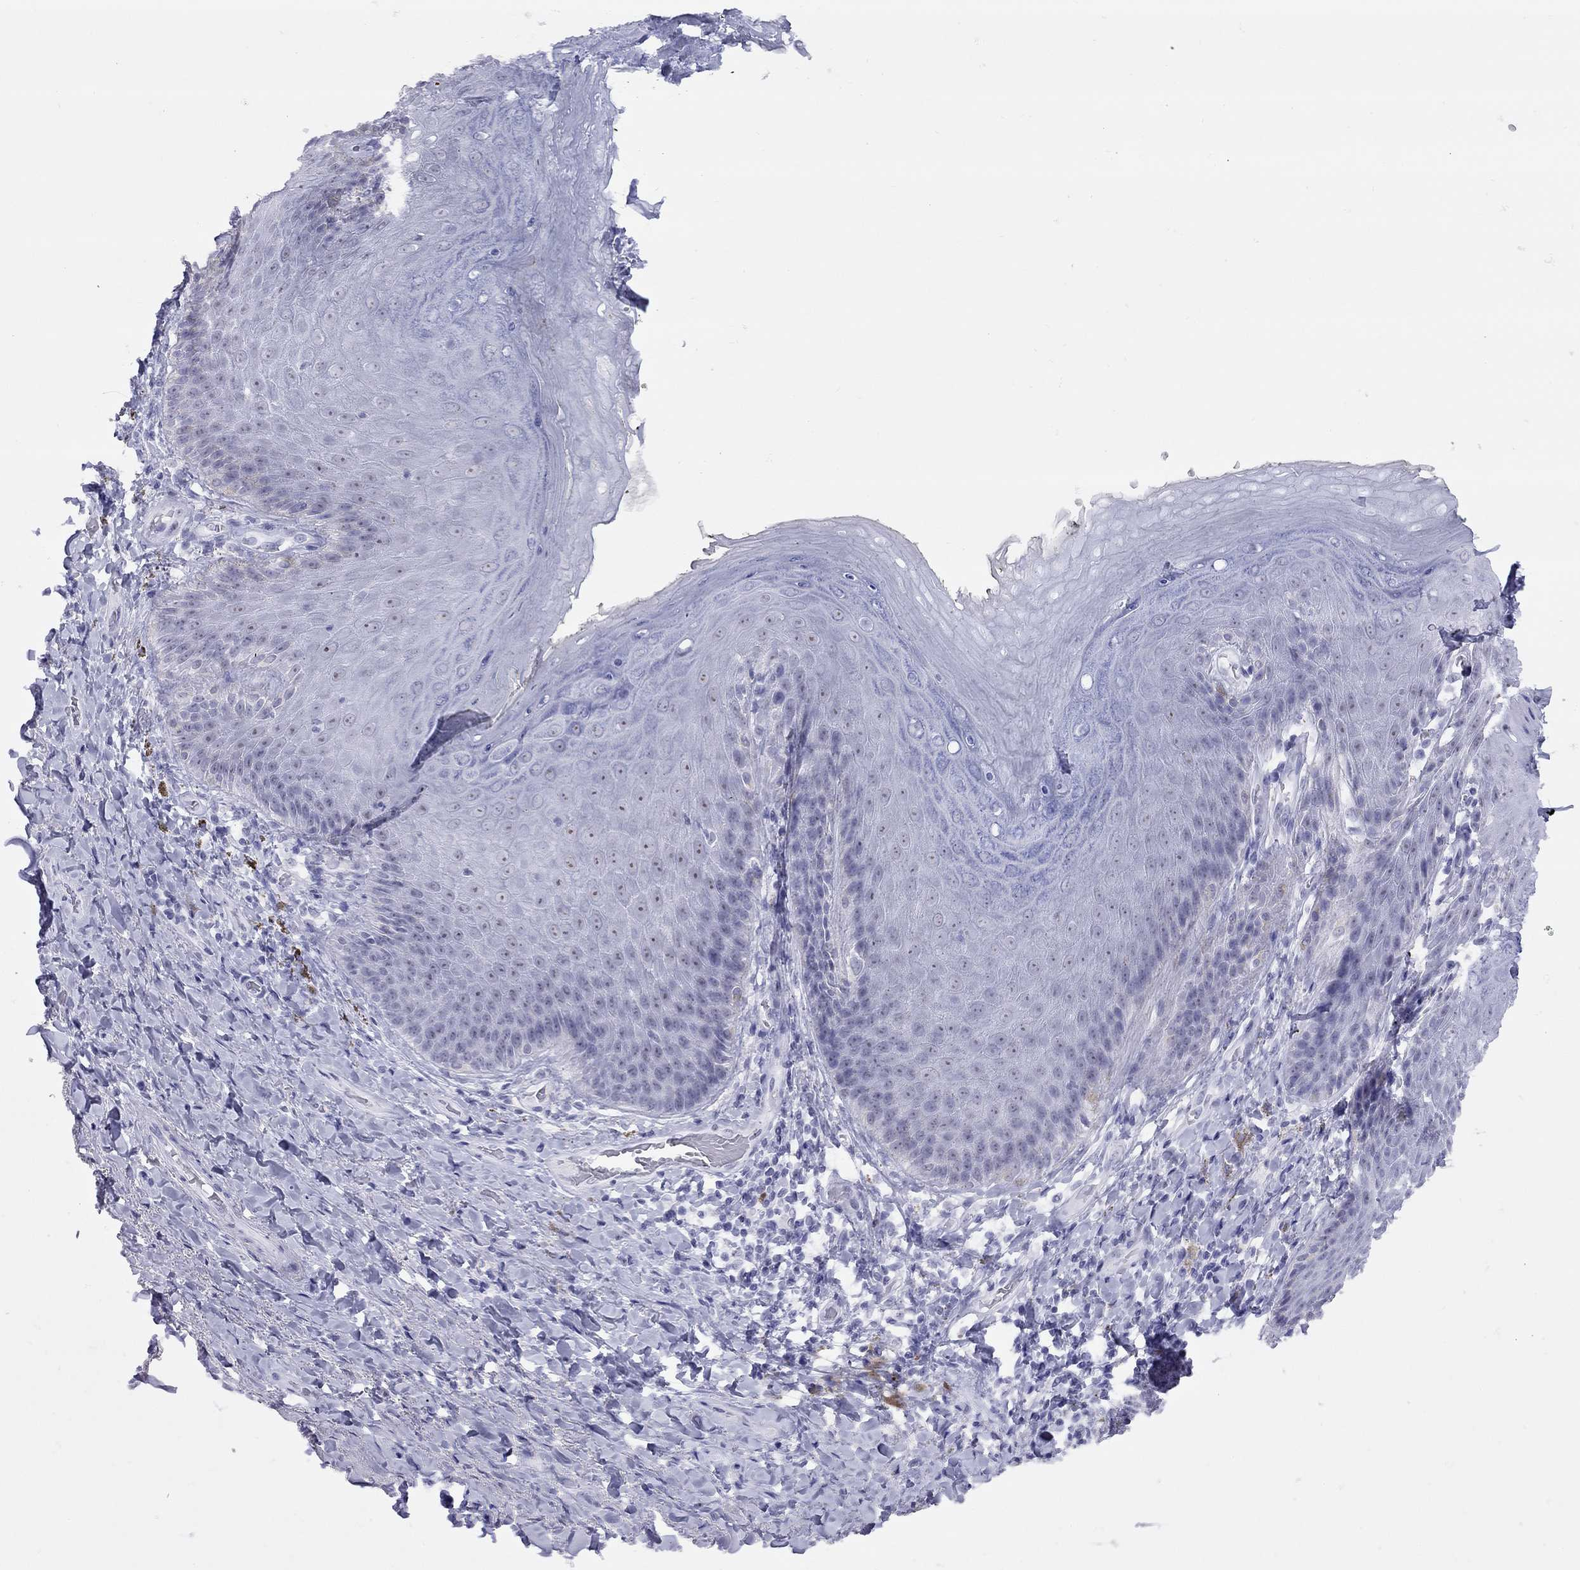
{"staining": {"intensity": "negative", "quantity": "none", "location": "none"}, "tissue": "adipose tissue", "cell_type": "Adipocytes", "image_type": "normal", "snomed": [{"axis": "morphology", "description": "Normal tissue, NOS"}, {"axis": "topography", "description": "Anal"}, {"axis": "topography", "description": "Peripheral nerve tissue"}], "caption": "The immunohistochemistry (IHC) image has no significant positivity in adipocytes of adipose tissue.", "gene": "LYAR", "patient": {"sex": "male", "age": 53}}